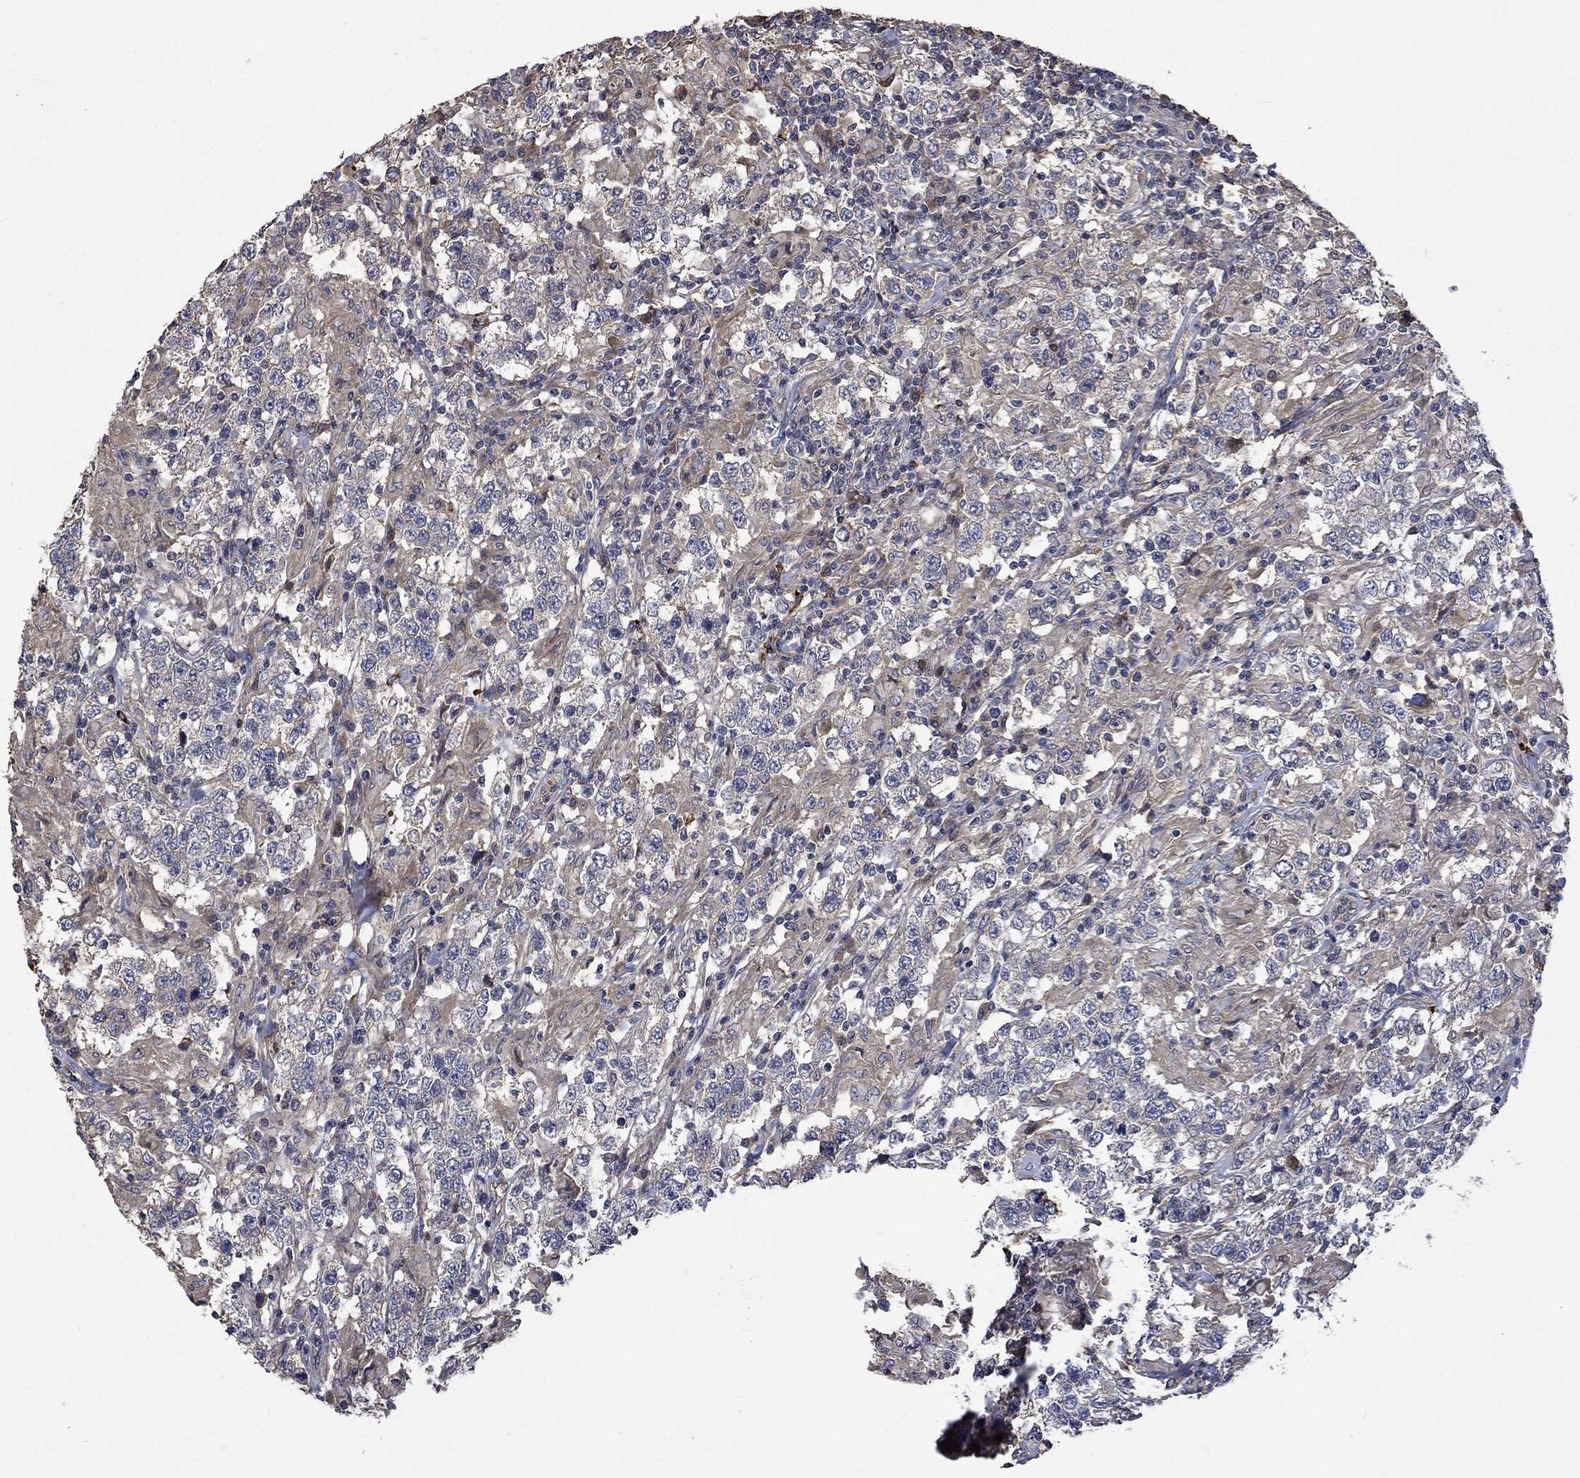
{"staining": {"intensity": "strong", "quantity": "<25%", "location": "cytoplasmic/membranous"}, "tissue": "testis cancer", "cell_type": "Tumor cells", "image_type": "cancer", "snomed": [{"axis": "morphology", "description": "Seminoma, NOS"}, {"axis": "morphology", "description": "Carcinoma, Embryonal, NOS"}, {"axis": "topography", "description": "Testis"}], "caption": "Immunohistochemical staining of testis cancer displays strong cytoplasmic/membranous protein staining in about <25% of tumor cells. Using DAB (3,3'-diaminobenzidine) (brown) and hematoxylin (blue) stains, captured at high magnification using brightfield microscopy.", "gene": "VCAN", "patient": {"sex": "male", "age": 41}}